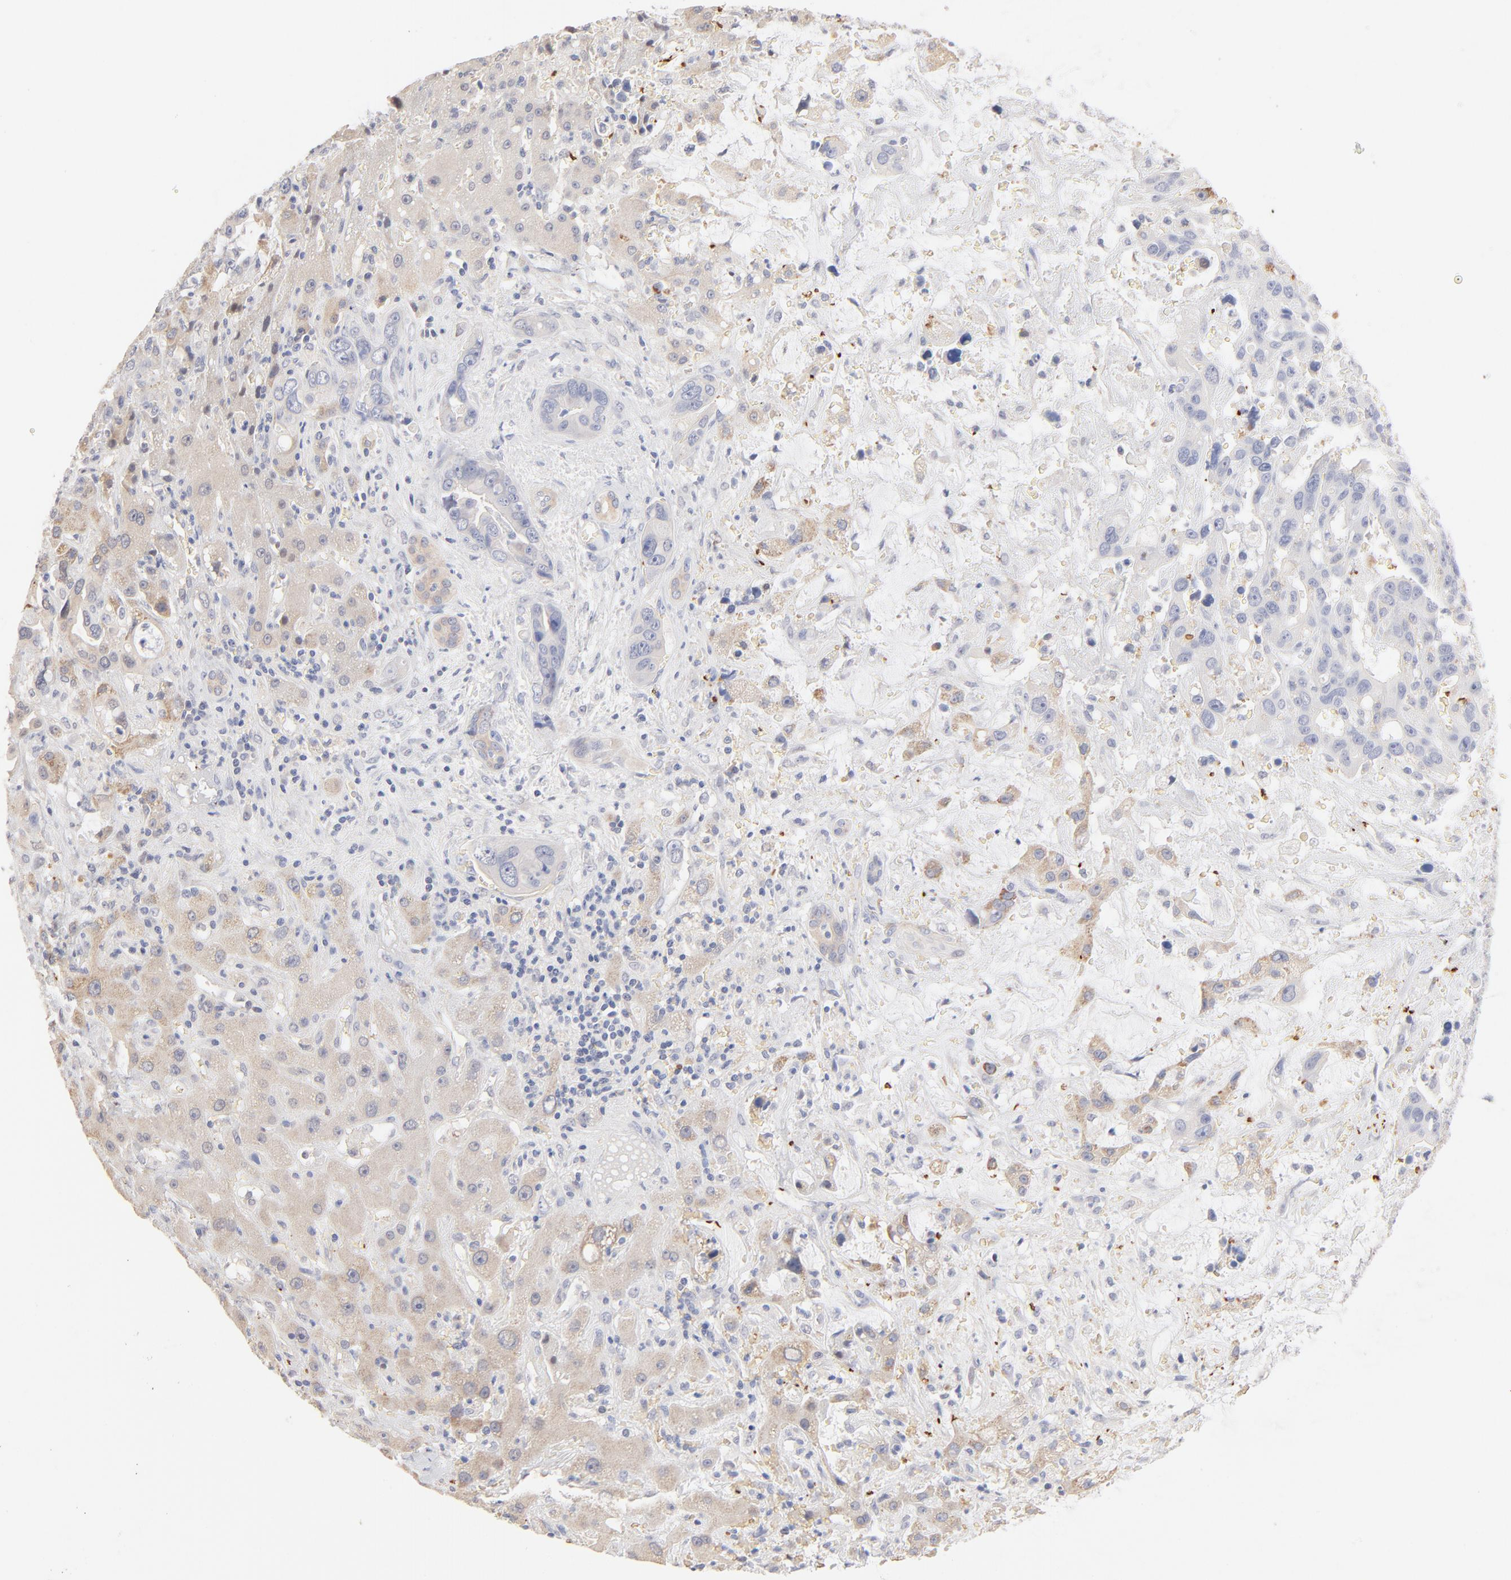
{"staining": {"intensity": "negative", "quantity": "none", "location": "none"}, "tissue": "liver cancer", "cell_type": "Tumor cells", "image_type": "cancer", "snomed": [{"axis": "morphology", "description": "Cholangiocarcinoma"}, {"axis": "topography", "description": "Liver"}], "caption": "A high-resolution image shows IHC staining of liver cancer, which exhibits no significant positivity in tumor cells.", "gene": "SPTB", "patient": {"sex": "female", "age": 65}}